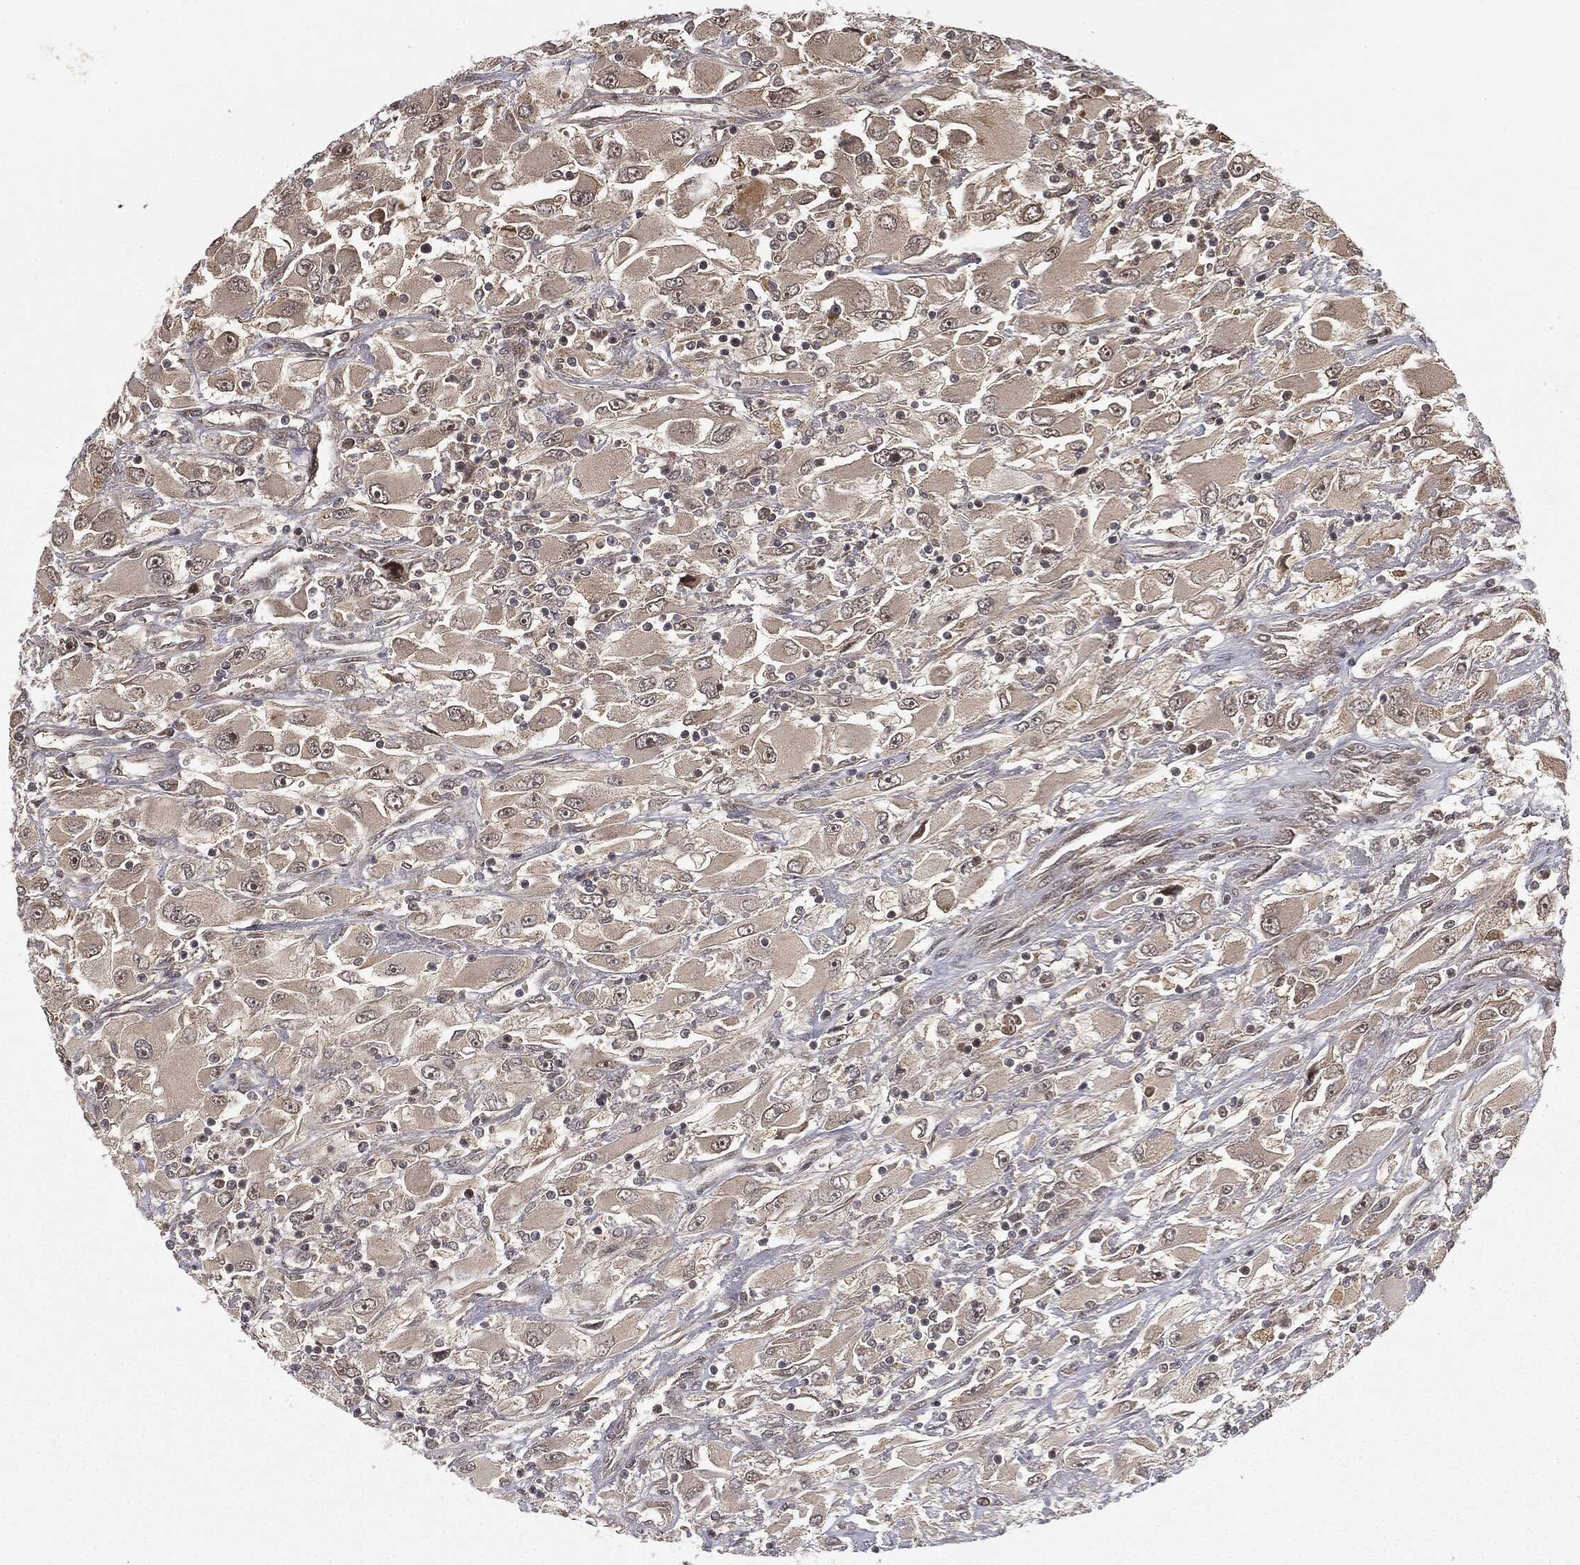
{"staining": {"intensity": "weak", "quantity": "25%-75%", "location": "cytoplasmic/membranous"}, "tissue": "renal cancer", "cell_type": "Tumor cells", "image_type": "cancer", "snomed": [{"axis": "morphology", "description": "Adenocarcinoma, NOS"}, {"axis": "topography", "description": "Kidney"}], "caption": "Renal cancer stained for a protein (brown) displays weak cytoplasmic/membranous positive positivity in approximately 25%-75% of tumor cells.", "gene": "ZNHIT6", "patient": {"sex": "female", "age": 52}}